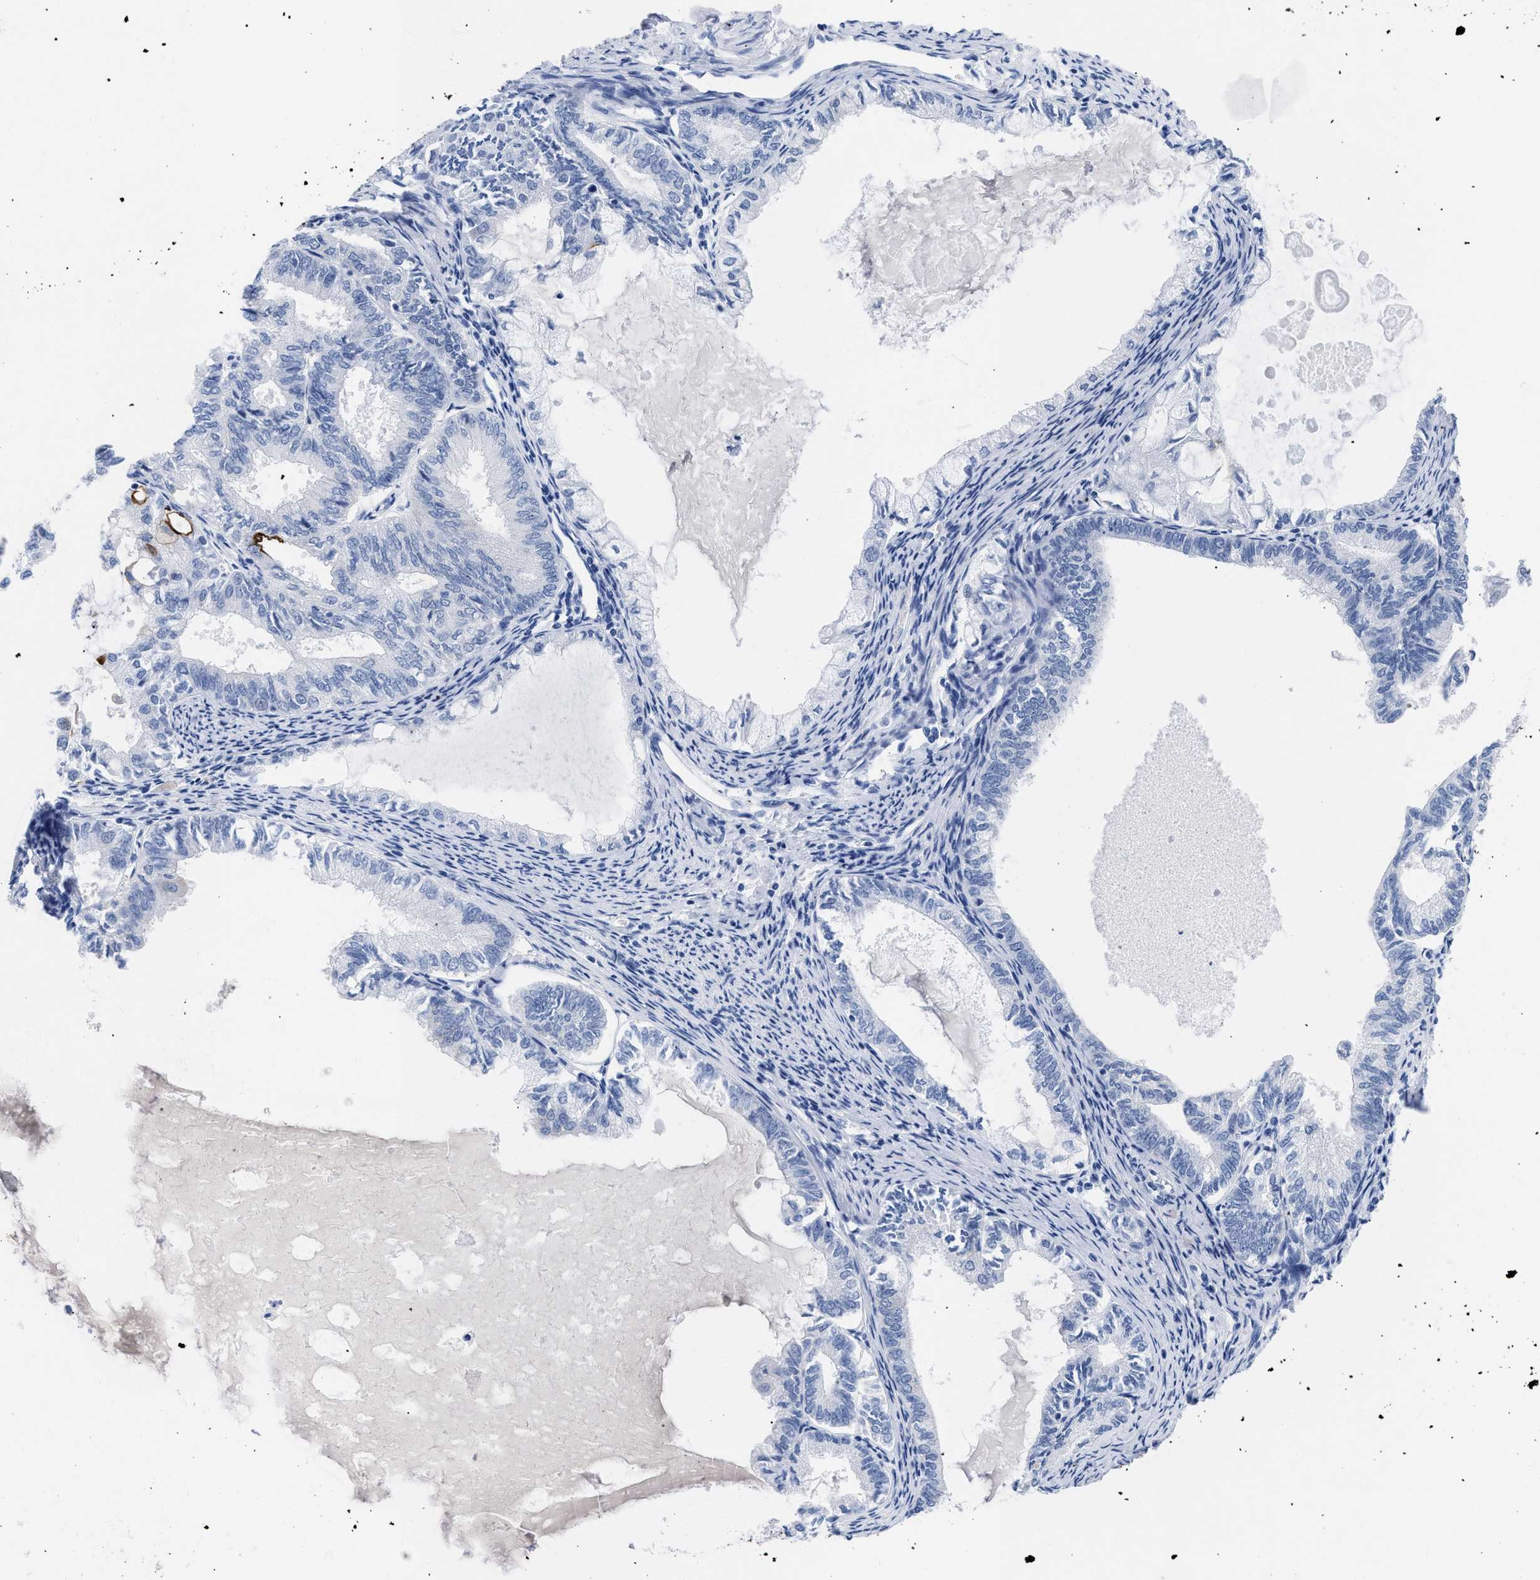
{"staining": {"intensity": "negative", "quantity": "none", "location": "none"}, "tissue": "endometrial cancer", "cell_type": "Tumor cells", "image_type": "cancer", "snomed": [{"axis": "morphology", "description": "Adenocarcinoma, NOS"}, {"axis": "topography", "description": "Endometrium"}], "caption": "This is a image of immunohistochemistry (IHC) staining of adenocarcinoma (endometrial), which shows no positivity in tumor cells.", "gene": "DUSP26", "patient": {"sex": "female", "age": 86}}